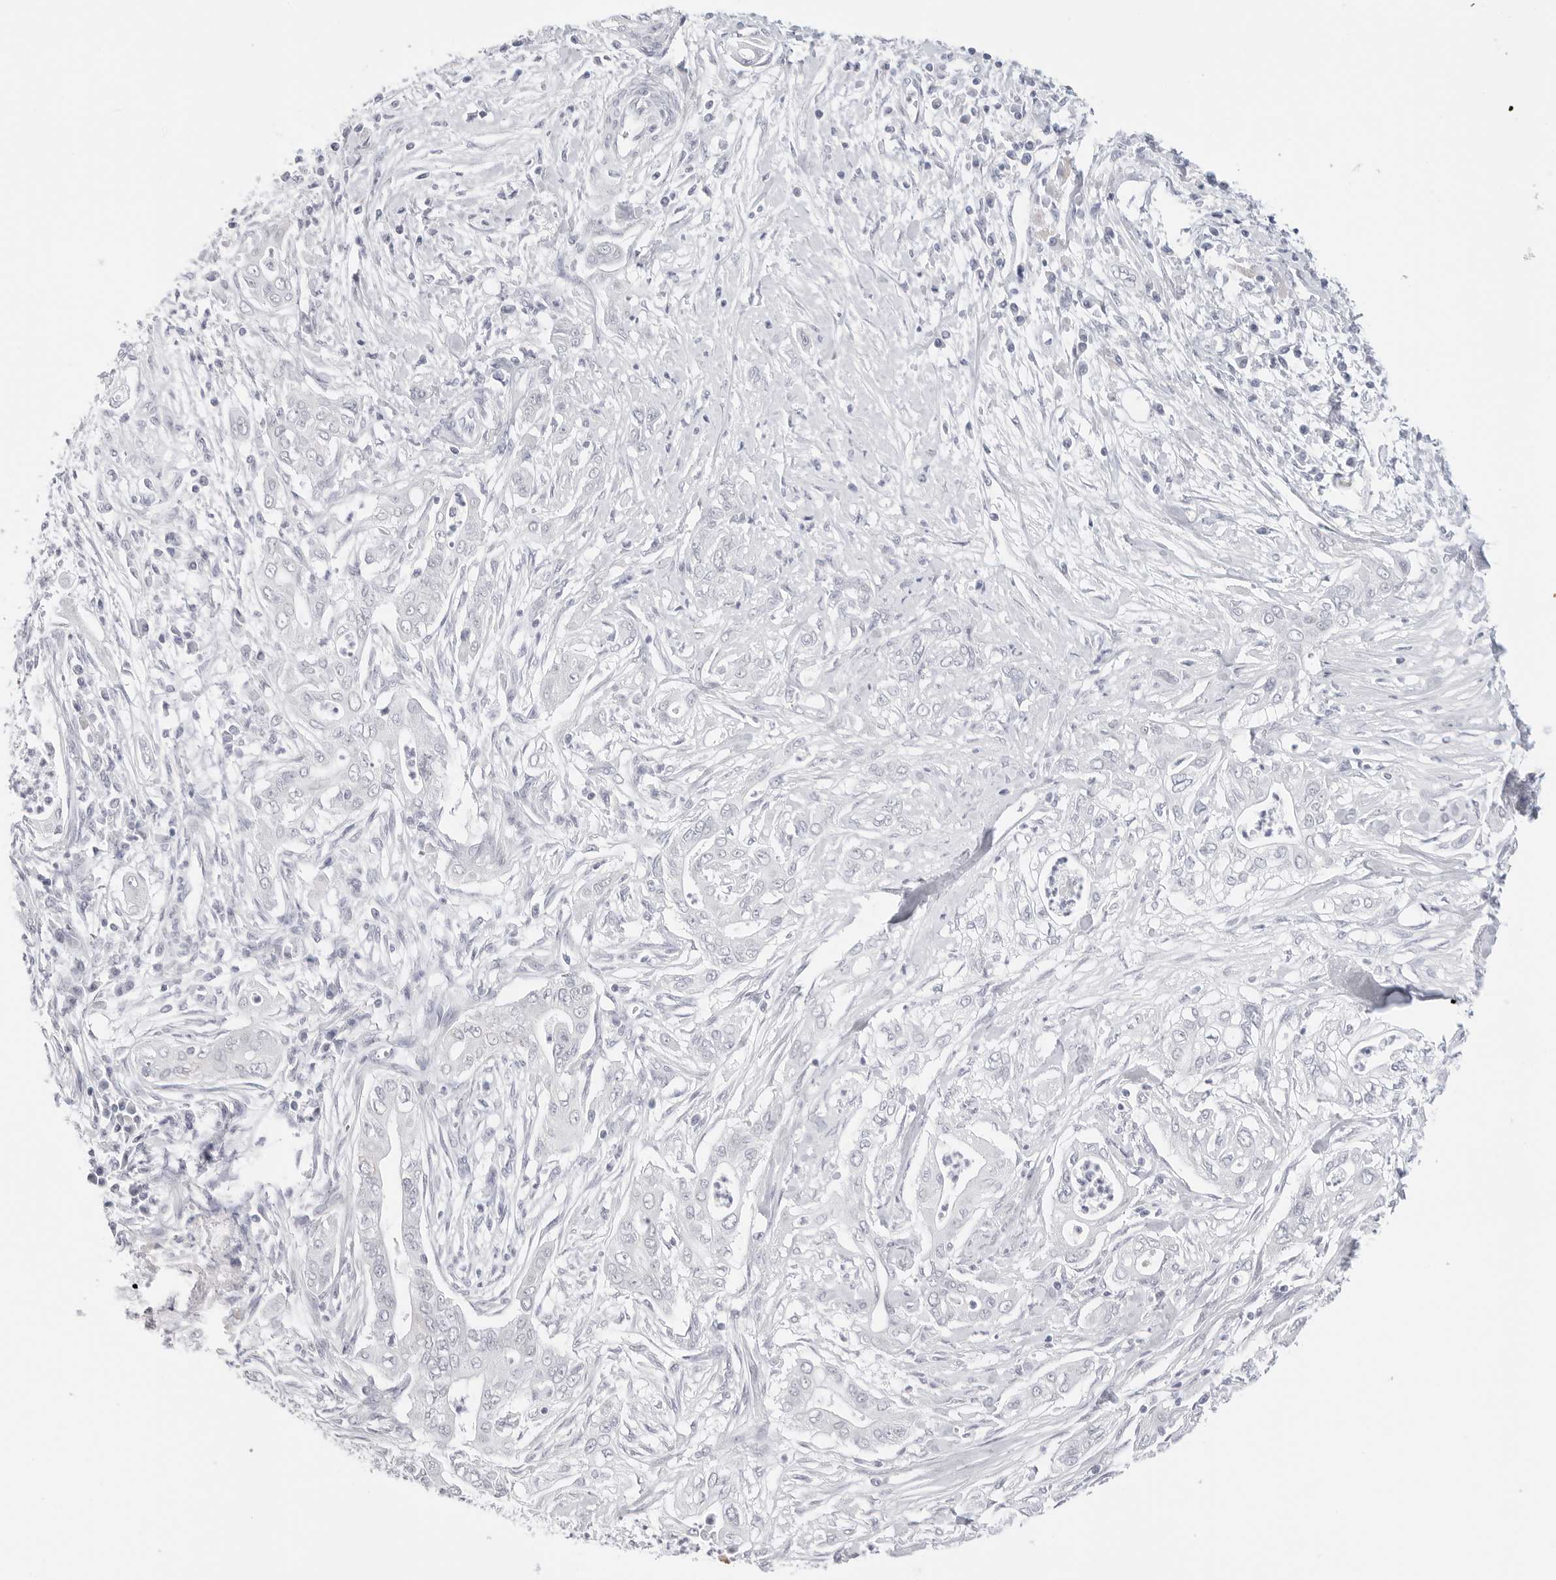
{"staining": {"intensity": "negative", "quantity": "none", "location": "none"}, "tissue": "pancreatic cancer", "cell_type": "Tumor cells", "image_type": "cancer", "snomed": [{"axis": "morphology", "description": "Adenocarcinoma, NOS"}, {"axis": "topography", "description": "Pancreas"}], "caption": "An image of human pancreatic cancer is negative for staining in tumor cells.", "gene": "HMGCS2", "patient": {"sex": "male", "age": 58}}